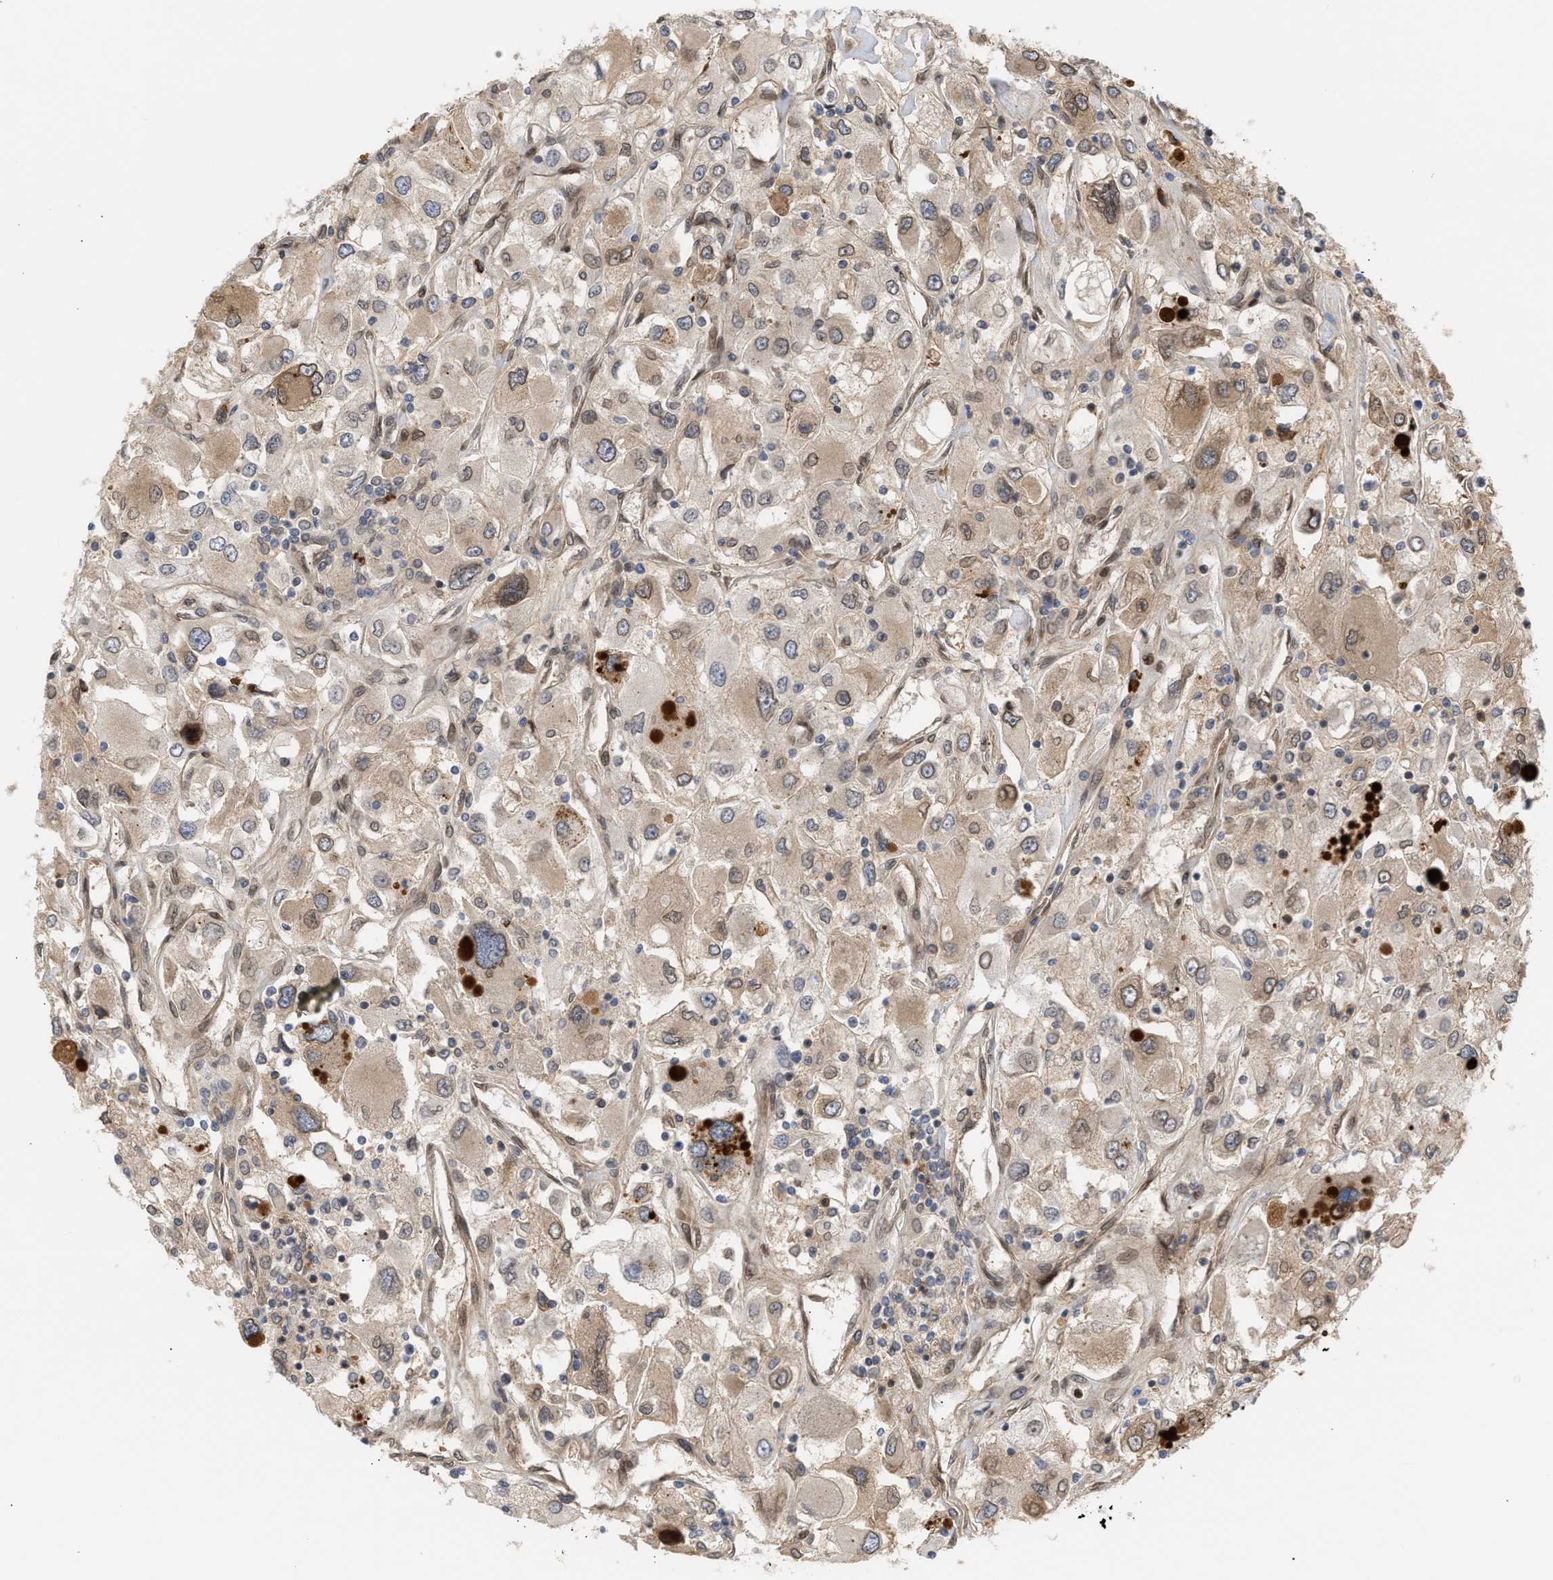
{"staining": {"intensity": "weak", "quantity": ">75%", "location": "cytoplasmic/membranous,nuclear"}, "tissue": "renal cancer", "cell_type": "Tumor cells", "image_type": "cancer", "snomed": [{"axis": "morphology", "description": "Adenocarcinoma, NOS"}, {"axis": "topography", "description": "Kidney"}], "caption": "A brown stain shows weak cytoplasmic/membranous and nuclear positivity of a protein in renal adenocarcinoma tumor cells.", "gene": "NUP62", "patient": {"sex": "female", "age": 52}}